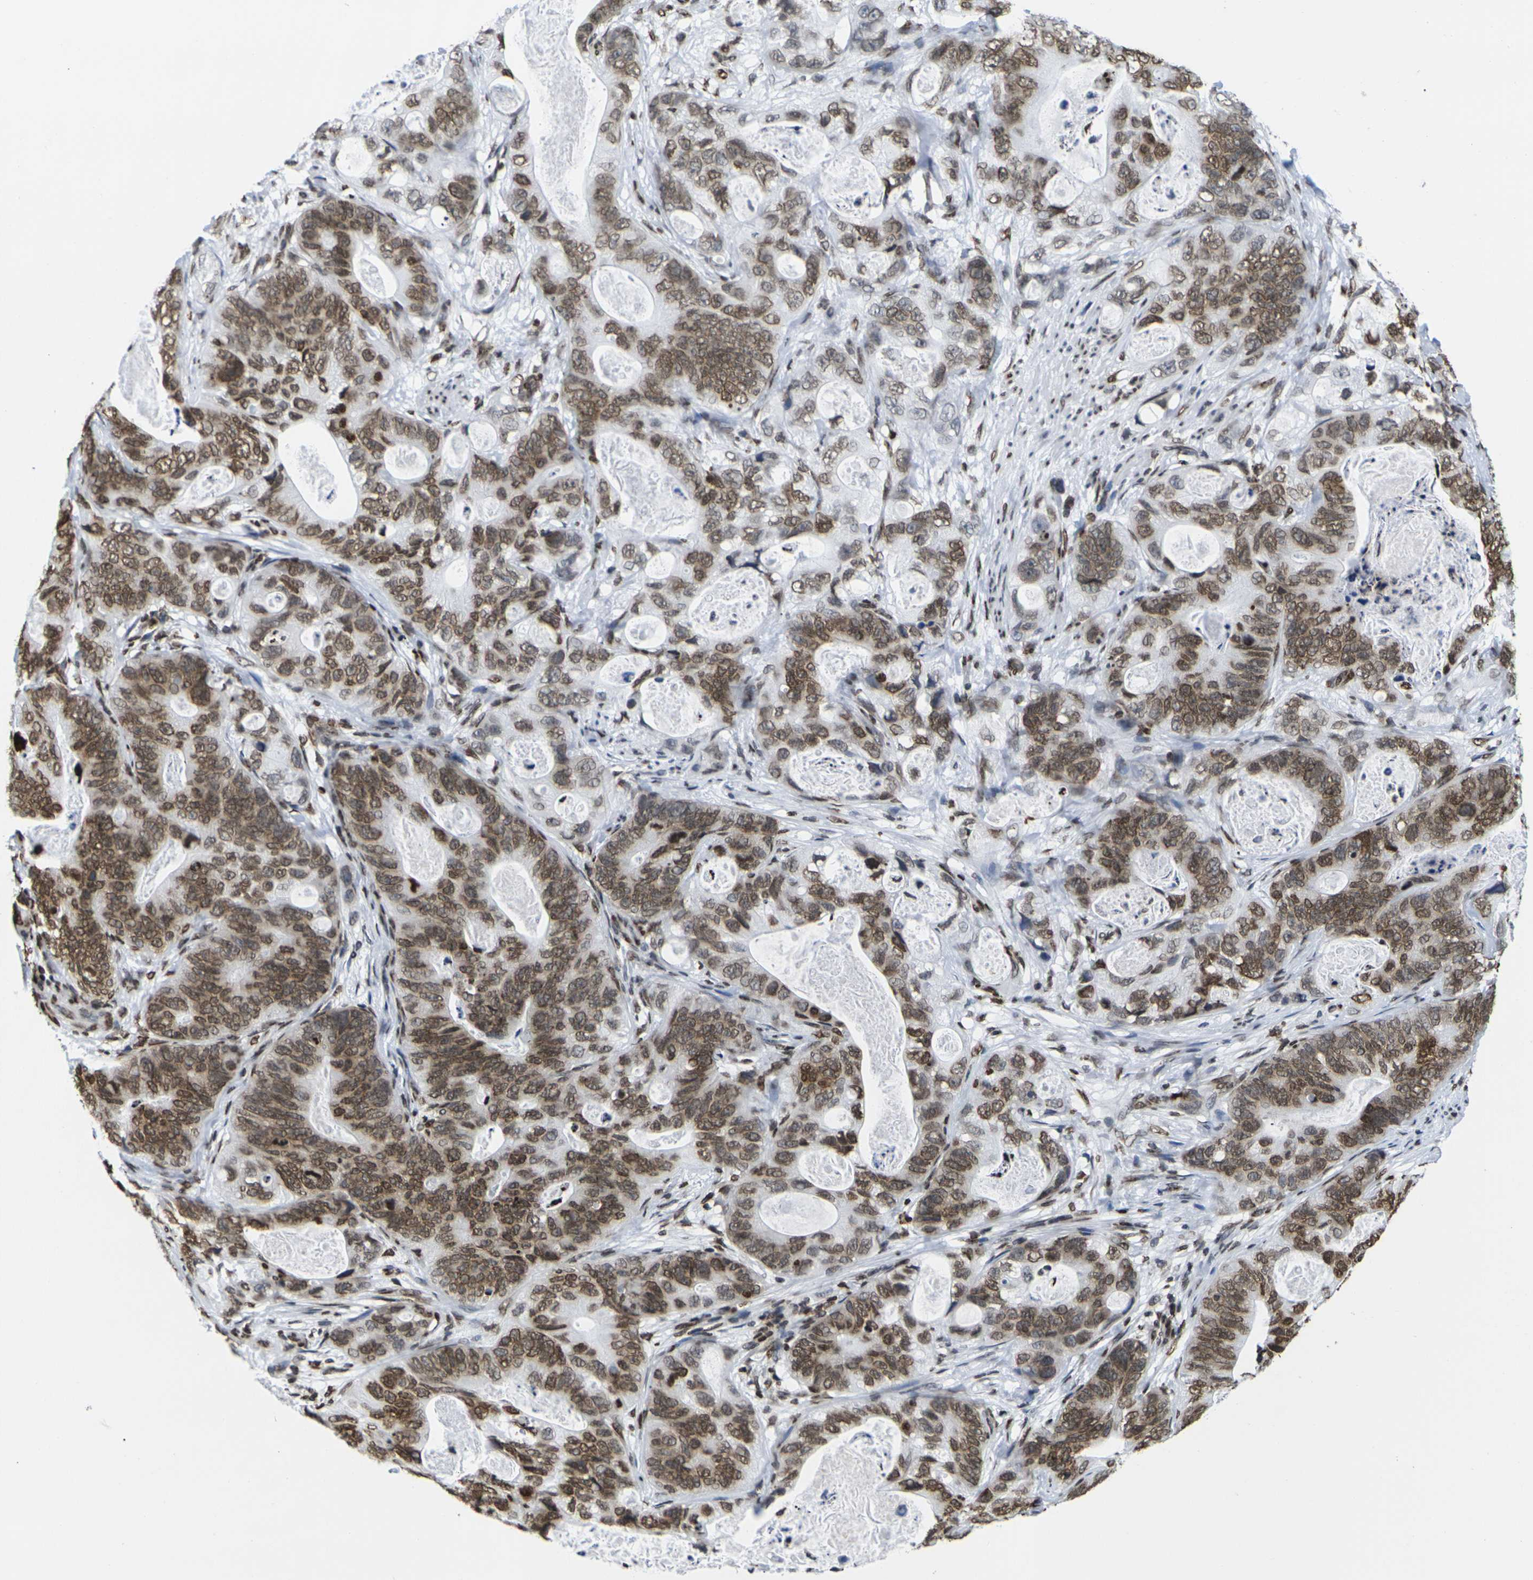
{"staining": {"intensity": "moderate", "quantity": ">75%", "location": "cytoplasmic/membranous,nuclear"}, "tissue": "stomach cancer", "cell_type": "Tumor cells", "image_type": "cancer", "snomed": [{"axis": "morphology", "description": "Adenocarcinoma, NOS"}, {"axis": "topography", "description": "Stomach"}], "caption": "Moderate cytoplasmic/membranous and nuclear positivity is identified in about >75% of tumor cells in stomach cancer (adenocarcinoma).", "gene": "H2AC21", "patient": {"sex": "female", "age": 89}}